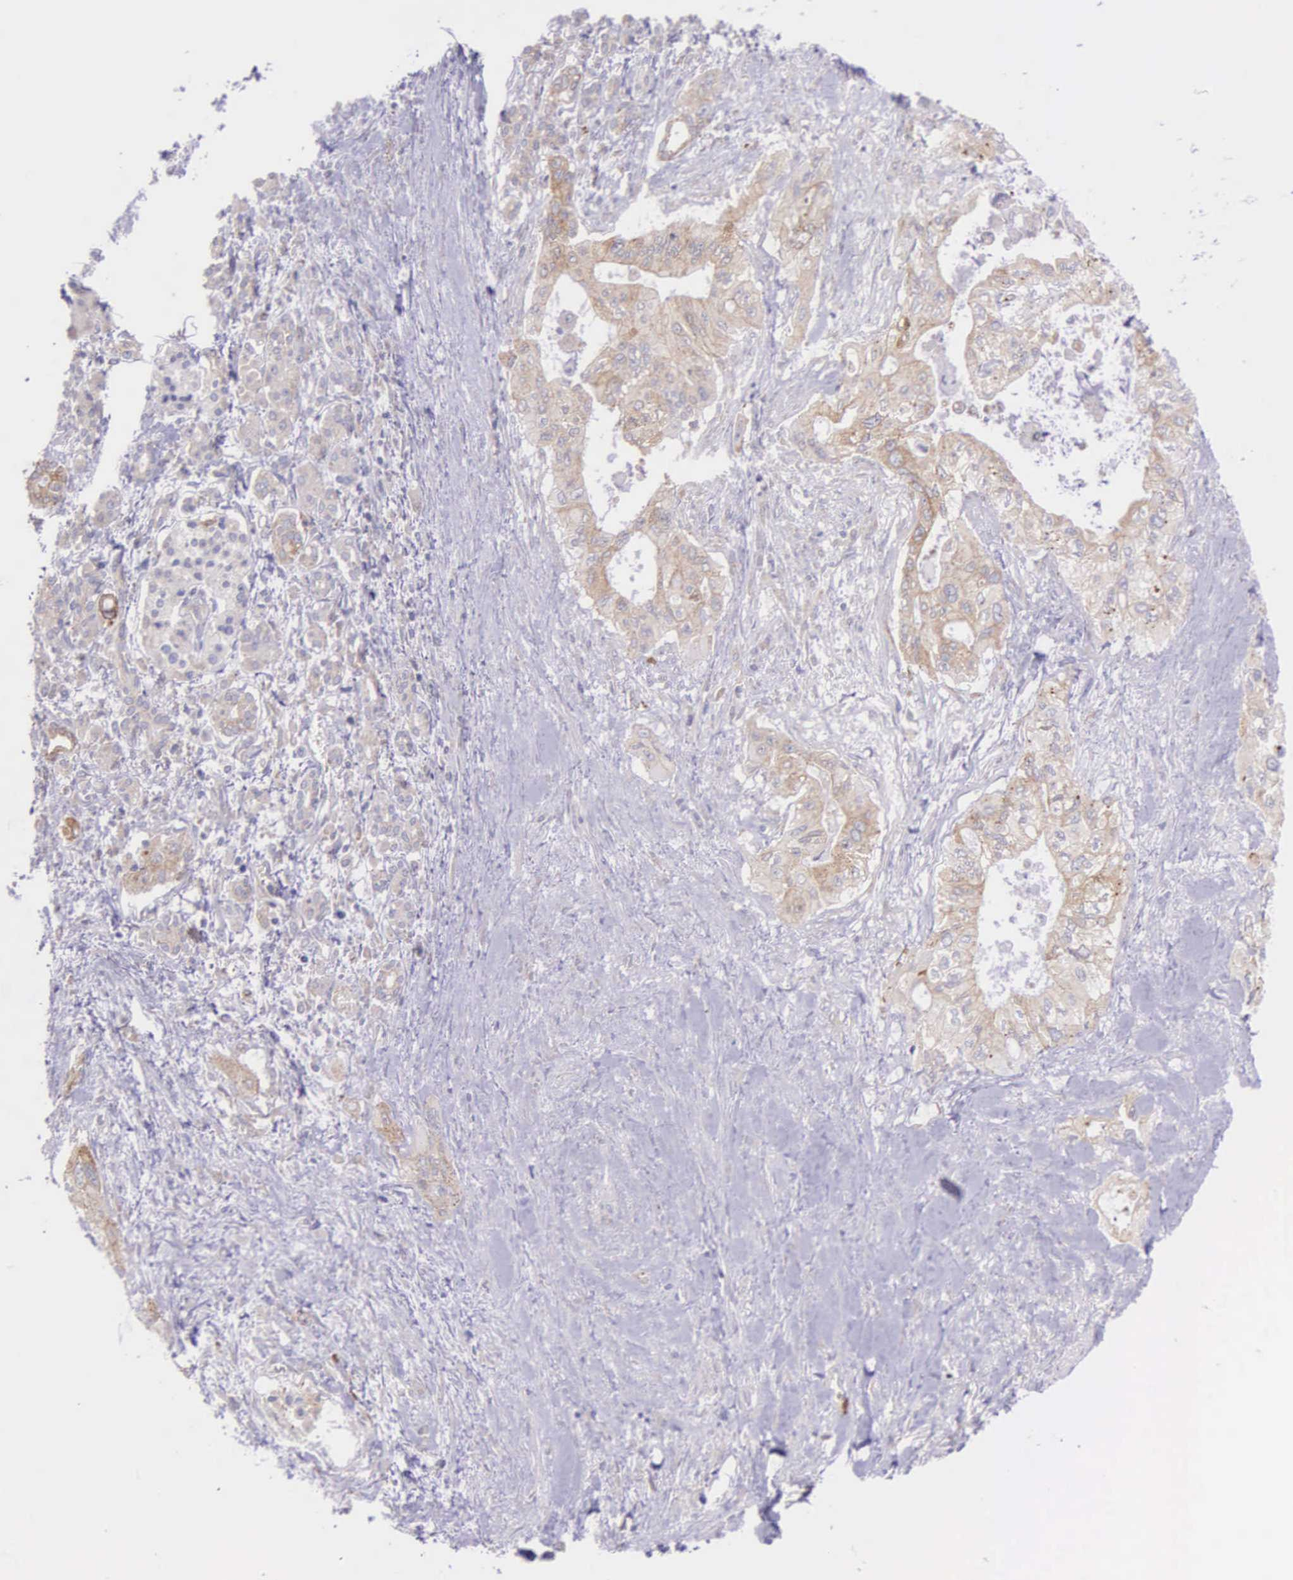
{"staining": {"intensity": "weak", "quantity": ">75%", "location": "cytoplasmic/membranous"}, "tissue": "pancreatic cancer", "cell_type": "Tumor cells", "image_type": "cancer", "snomed": [{"axis": "morphology", "description": "Adenocarcinoma, NOS"}, {"axis": "topography", "description": "Pancreas"}], "caption": "High-power microscopy captured an immunohistochemistry (IHC) micrograph of pancreatic adenocarcinoma, revealing weak cytoplasmic/membranous positivity in approximately >75% of tumor cells.", "gene": "NSDHL", "patient": {"sex": "male", "age": 77}}